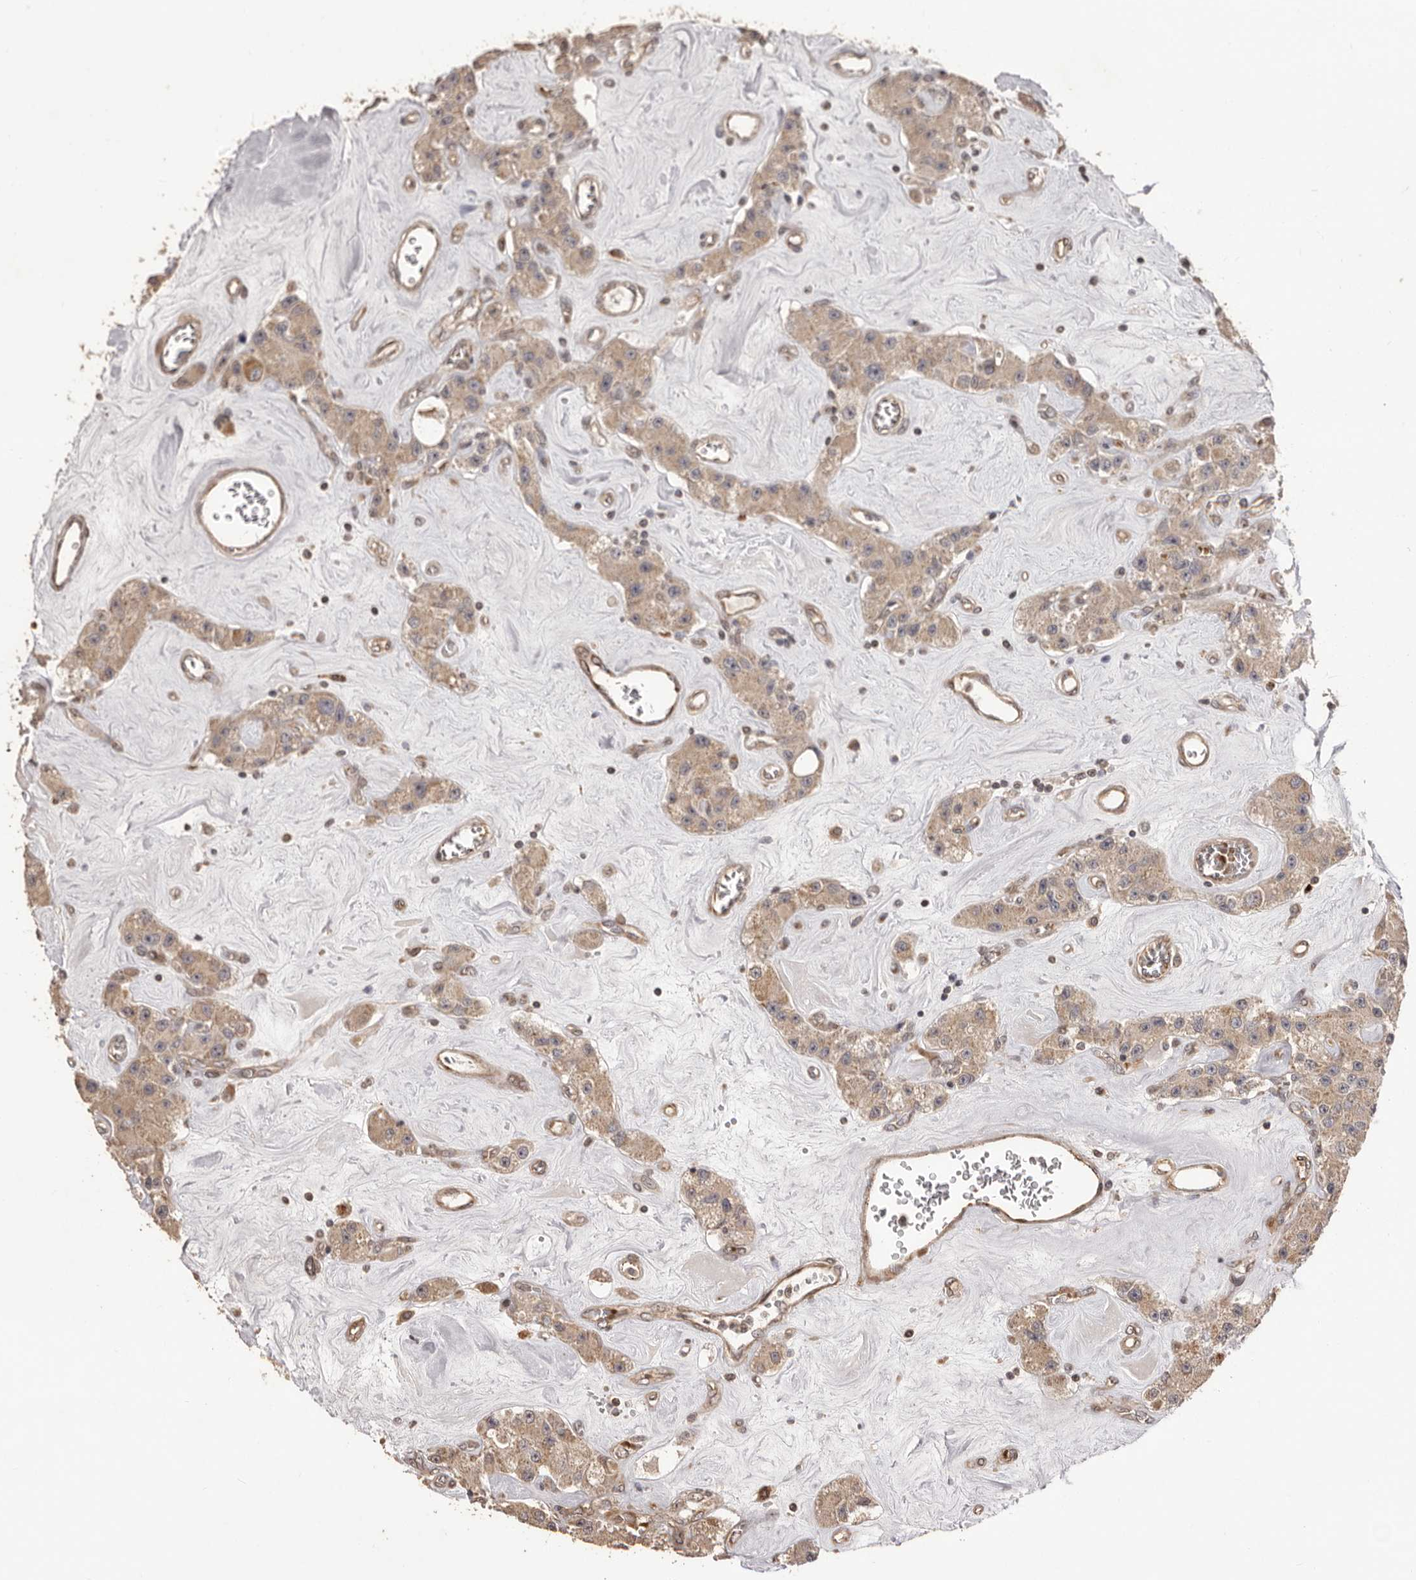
{"staining": {"intensity": "moderate", "quantity": ">75%", "location": "cytoplasmic/membranous"}, "tissue": "carcinoid", "cell_type": "Tumor cells", "image_type": "cancer", "snomed": [{"axis": "morphology", "description": "Carcinoid, malignant, NOS"}, {"axis": "topography", "description": "Pancreas"}], "caption": "Tumor cells reveal medium levels of moderate cytoplasmic/membranous positivity in about >75% of cells in human malignant carcinoid.", "gene": "QRSL1", "patient": {"sex": "male", "age": 41}}